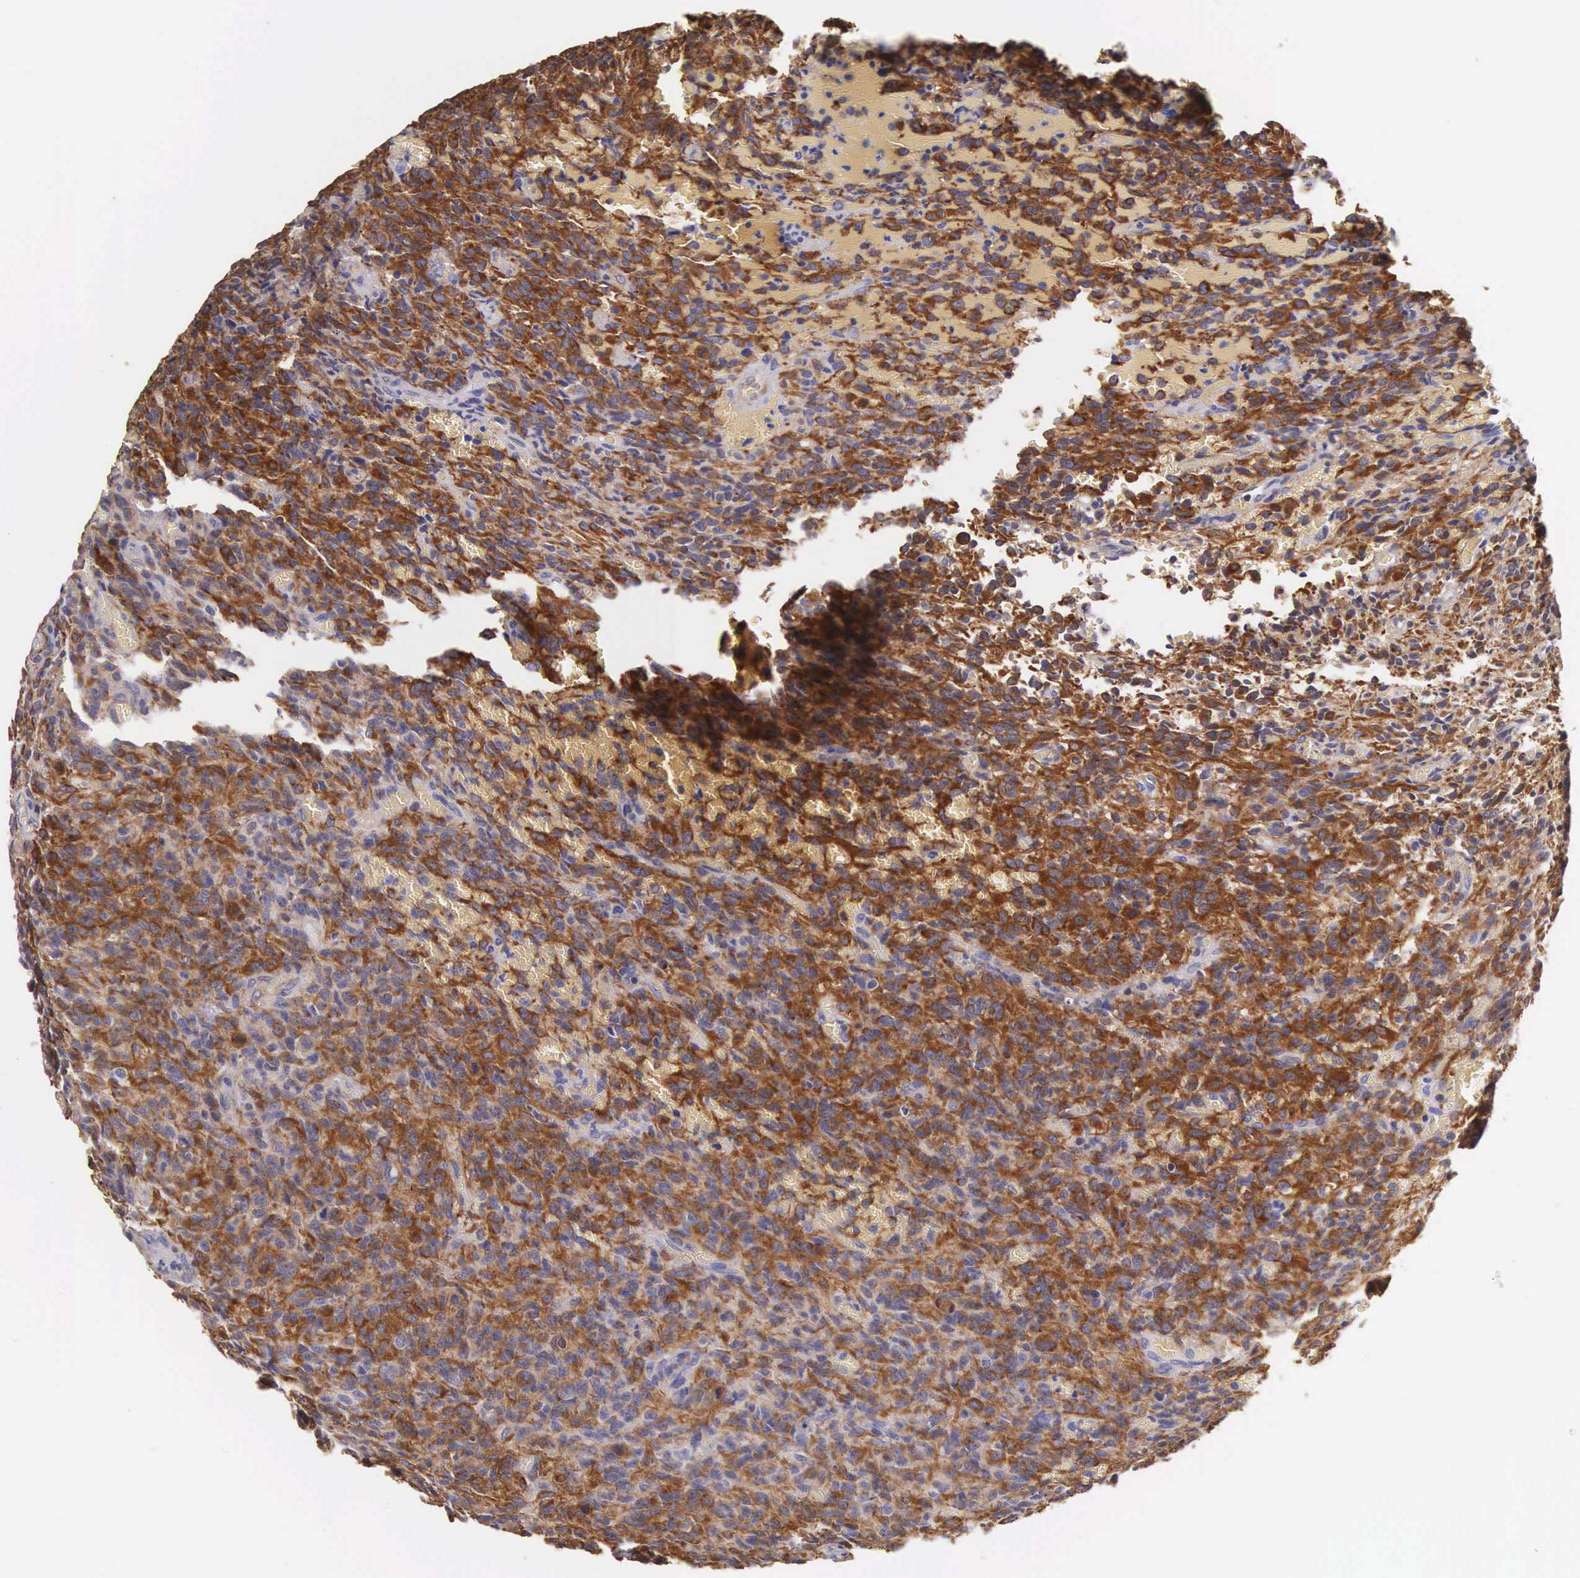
{"staining": {"intensity": "moderate", "quantity": ">75%", "location": "cytoplasmic/membranous"}, "tissue": "glioma", "cell_type": "Tumor cells", "image_type": "cancer", "snomed": [{"axis": "morphology", "description": "Glioma, malignant, High grade"}, {"axis": "topography", "description": "Brain"}], "caption": "Glioma stained with immunohistochemistry (IHC) reveals moderate cytoplasmic/membranous expression in approximately >75% of tumor cells.", "gene": "OSBPL3", "patient": {"sex": "male", "age": 56}}